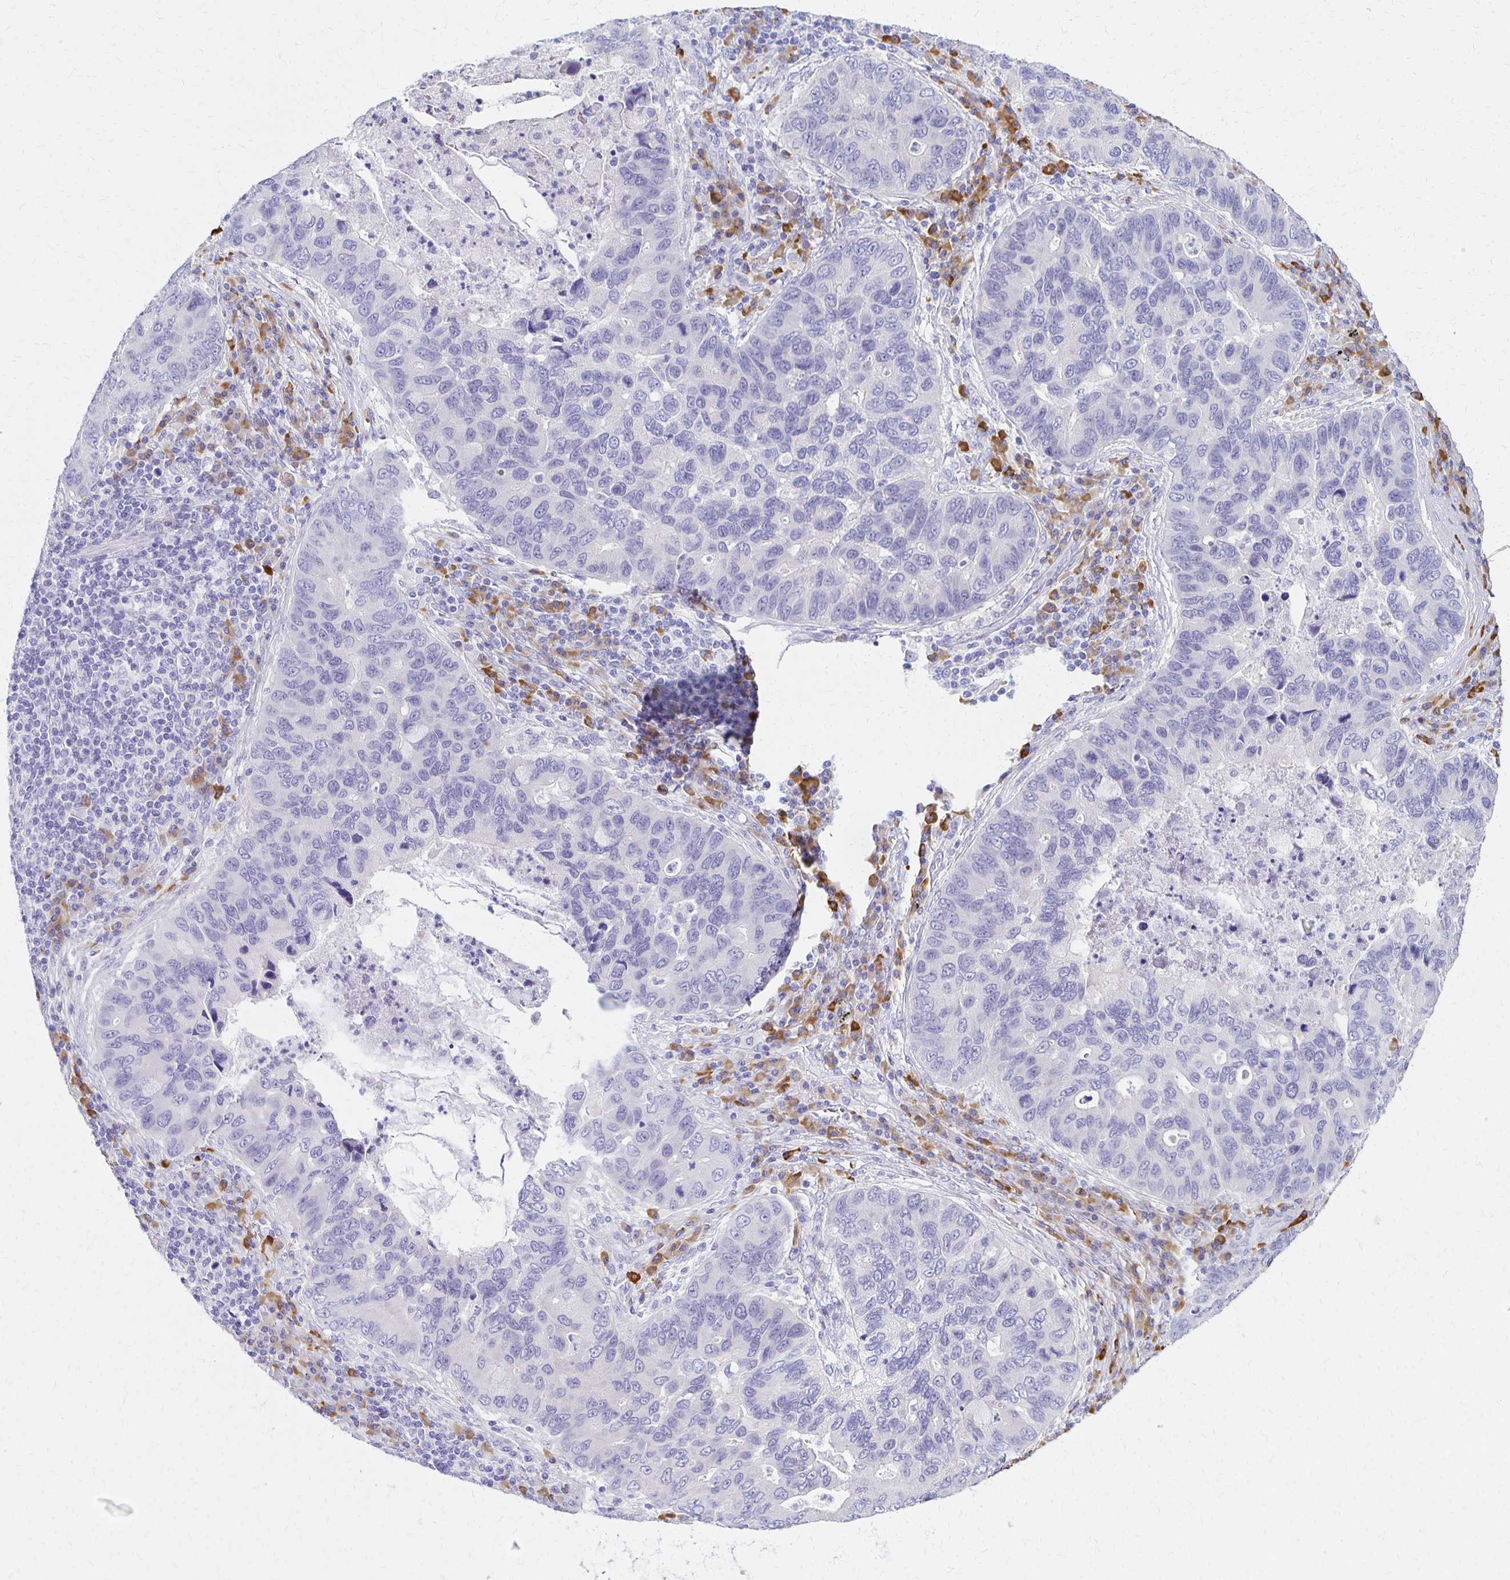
{"staining": {"intensity": "negative", "quantity": "none", "location": "none"}, "tissue": "lung cancer", "cell_type": "Tumor cells", "image_type": "cancer", "snomed": [{"axis": "morphology", "description": "Adenocarcinoma, NOS"}, {"axis": "morphology", "description": "Adenocarcinoma, metastatic, NOS"}, {"axis": "topography", "description": "Lymph node"}, {"axis": "topography", "description": "Lung"}], "caption": "This is an IHC histopathology image of lung adenocarcinoma. There is no positivity in tumor cells.", "gene": "FNTB", "patient": {"sex": "female", "age": 54}}